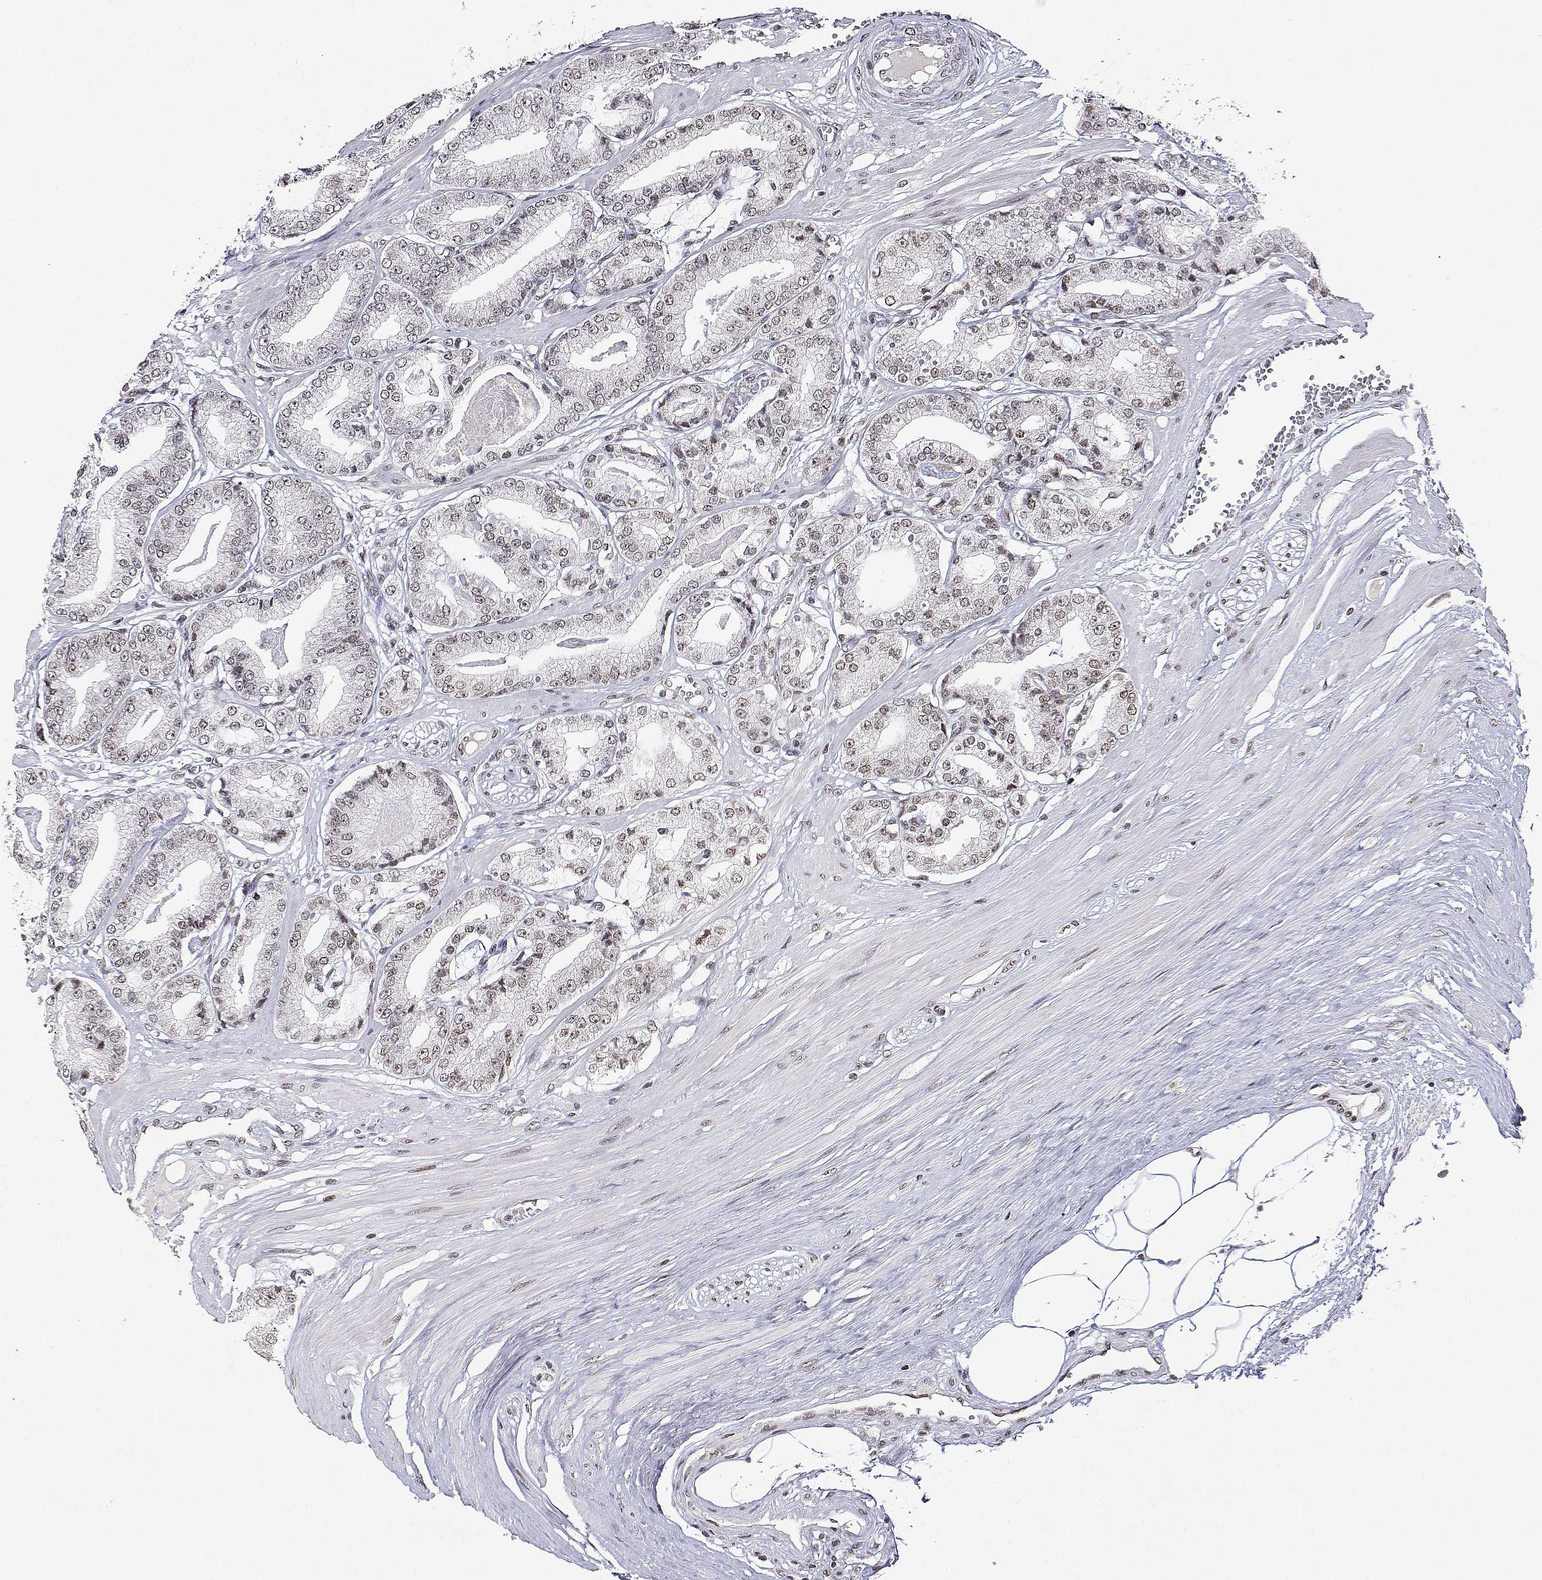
{"staining": {"intensity": "weak", "quantity": "25%-75%", "location": "nuclear"}, "tissue": "prostate cancer", "cell_type": "Tumor cells", "image_type": "cancer", "snomed": [{"axis": "morphology", "description": "Adenocarcinoma, High grade"}, {"axis": "topography", "description": "Prostate"}], "caption": "Immunohistochemistry (IHC) staining of high-grade adenocarcinoma (prostate), which exhibits low levels of weak nuclear positivity in about 25%-75% of tumor cells indicating weak nuclear protein expression. The staining was performed using DAB (brown) for protein detection and nuclei were counterstained in hematoxylin (blue).", "gene": "XPC", "patient": {"sex": "male", "age": 71}}